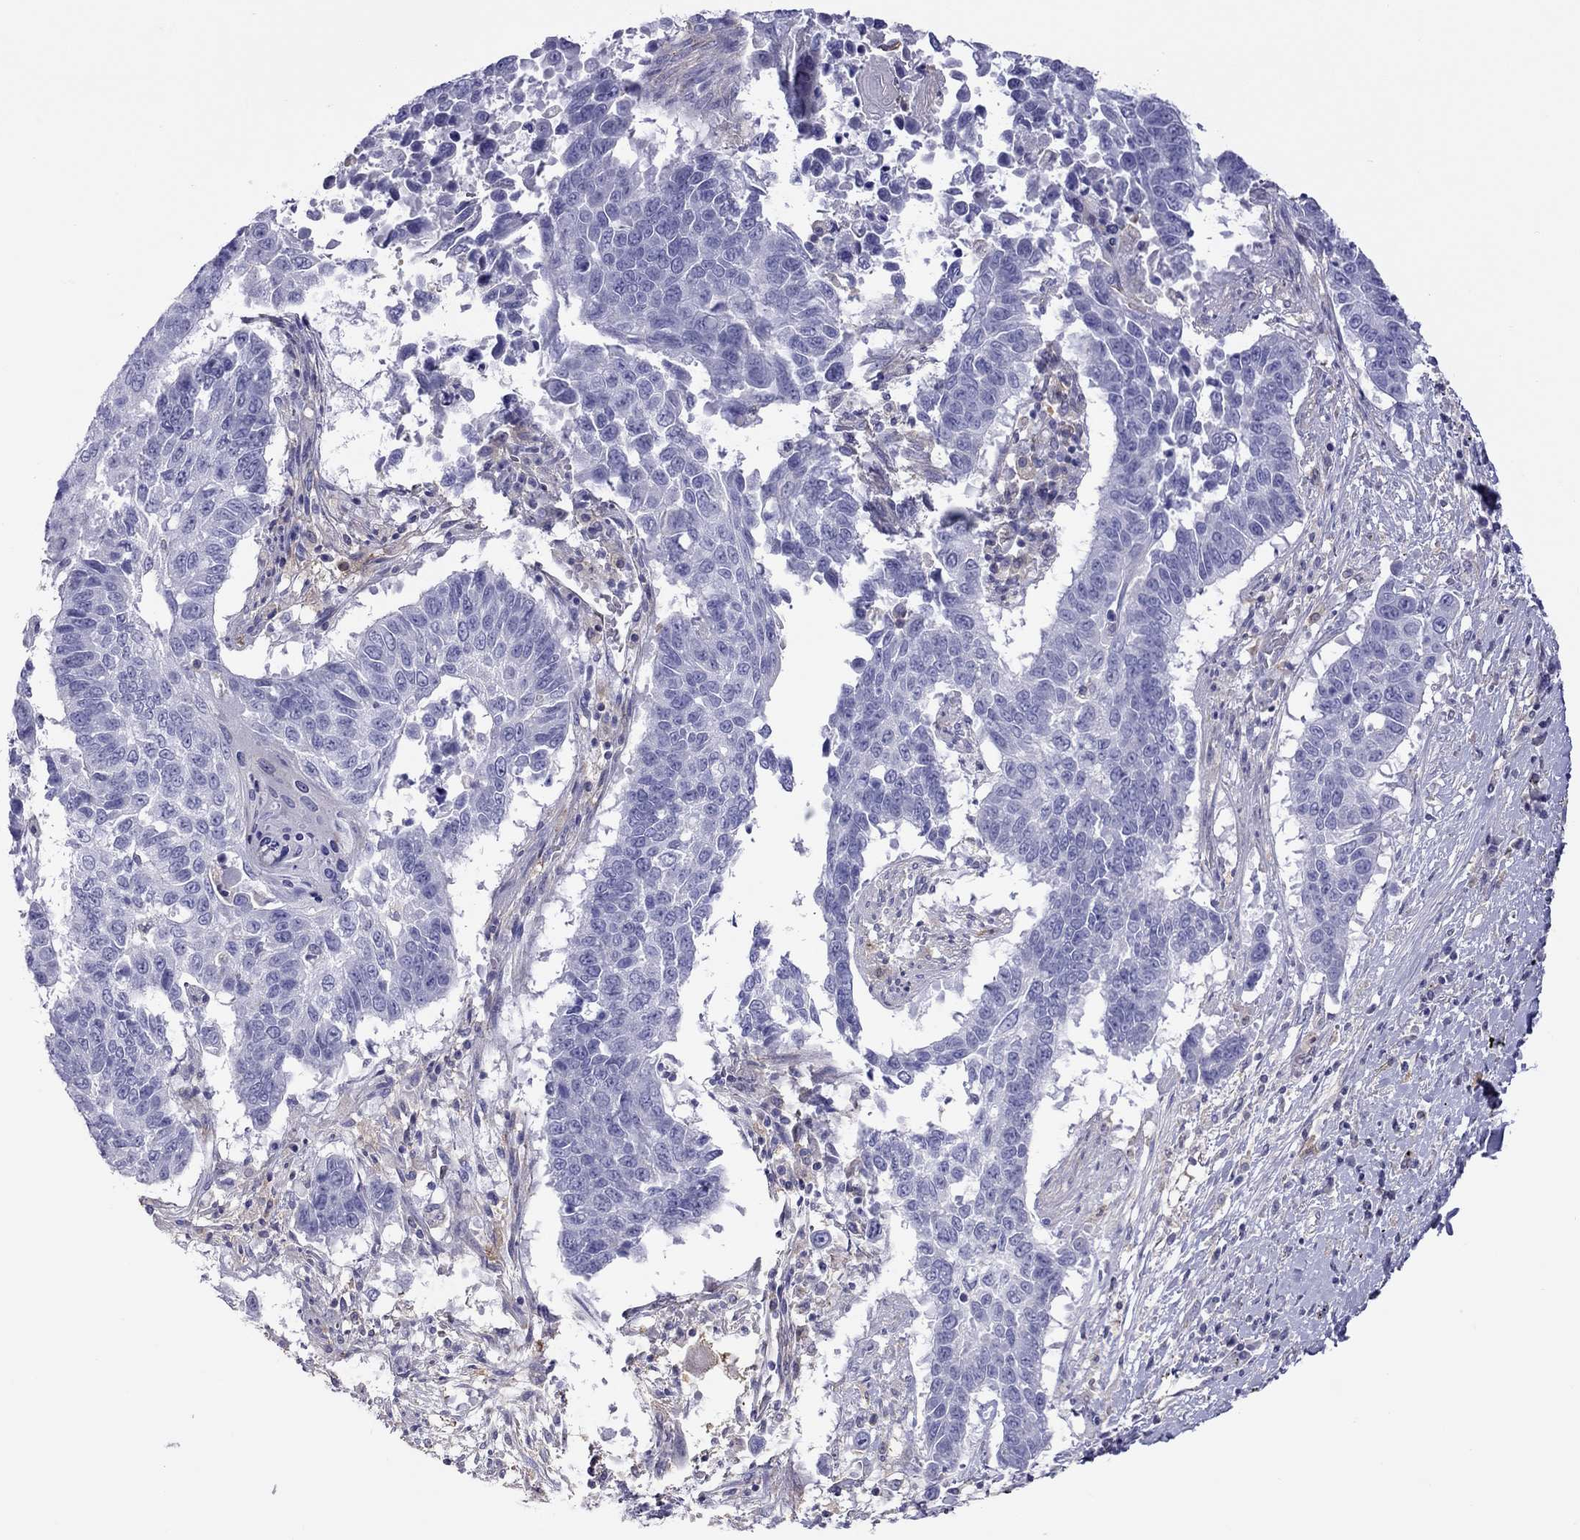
{"staining": {"intensity": "negative", "quantity": "none", "location": "none"}, "tissue": "lung cancer", "cell_type": "Tumor cells", "image_type": "cancer", "snomed": [{"axis": "morphology", "description": "Squamous cell carcinoma, NOS"}, {"axis": "topography", "description": "Lung"}], "caption": "Histopathology image shows no protein expression in tumor cells of lung cancer tissue. (Stains: DAB (3,3'-diaminobenzidine) IHC with hematoxylin counter stain, Microscopy: brightfield microscopy at high magnification).", "gene": "ALOX15B", "patient": {"sex": "male", "age": 73}}